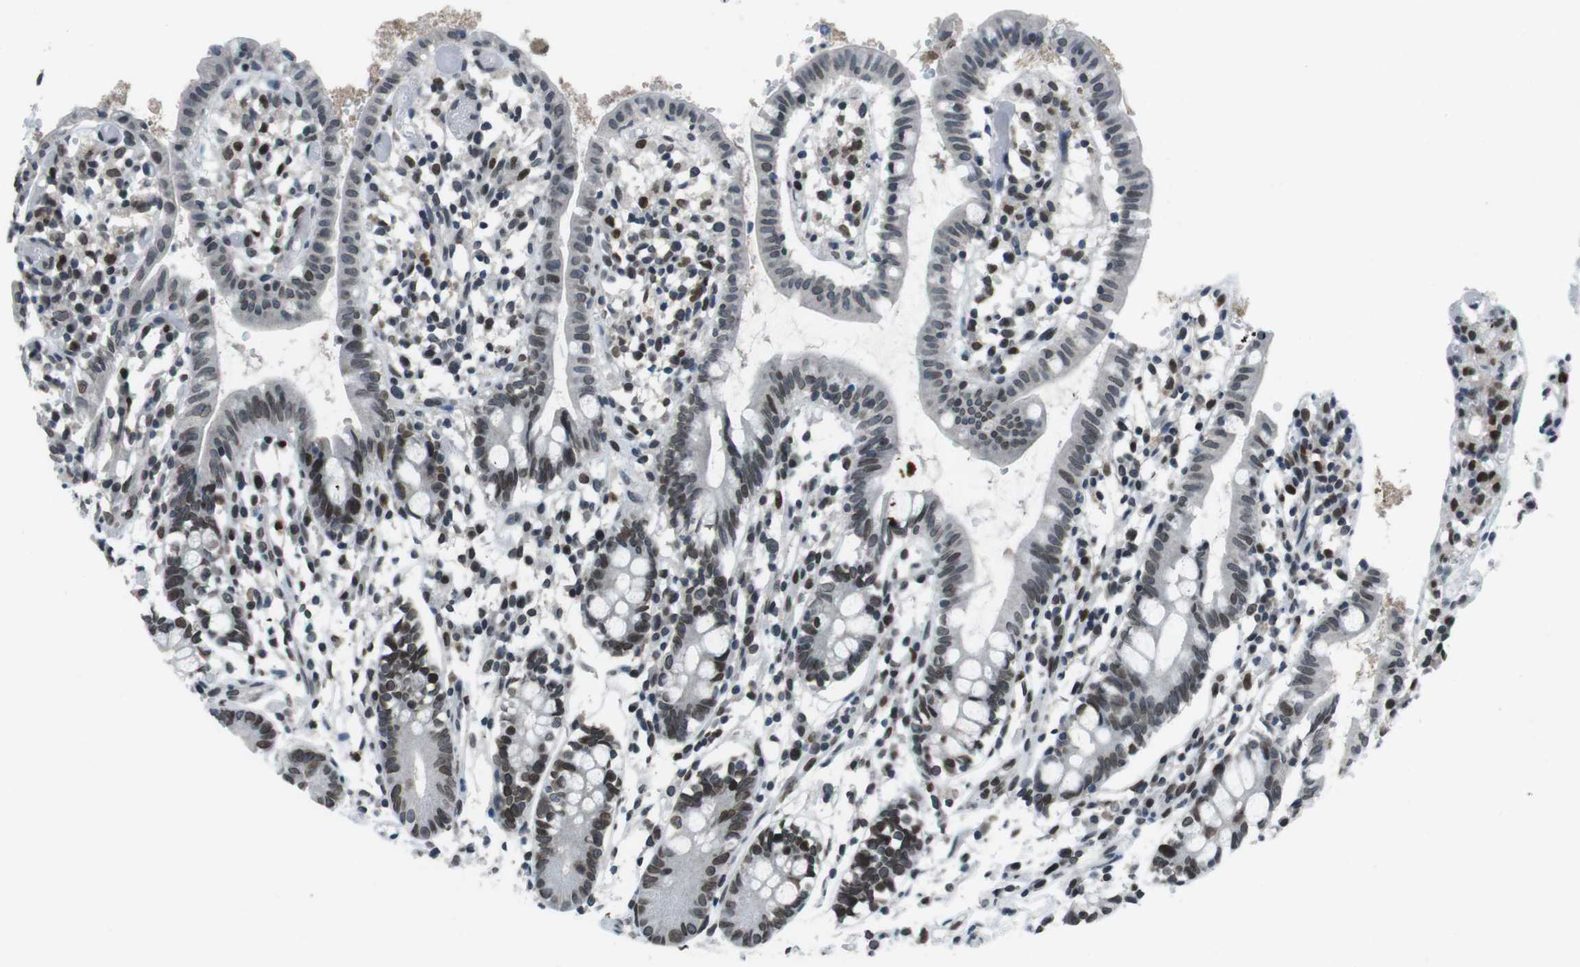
{"staining": {"intensity": "strong", "quantity": "25%-75%", "location": "nuclear"}, "tissue": "small intestine", "cell_type": "Glandular cells", "image_type": "normal", "snomed": [{"axis": "morphology", "description": "Normal tissue, NOS"}, {"axis": "morphology", "description": "Cystadenocarcinoma, serous, Metastatic site"}, {"axis": "topography", "description": "Small intestine"}], "caption": "Immunohistochemistry of normal small intestine exhibits high levels of strong nuclear positivity in approximately 25%-75% of glandular cells. (IHC, brightfield microscopy, high magnification).", "gene": "MAD1L1", "patient": {"sex": "female", "age": 61}}